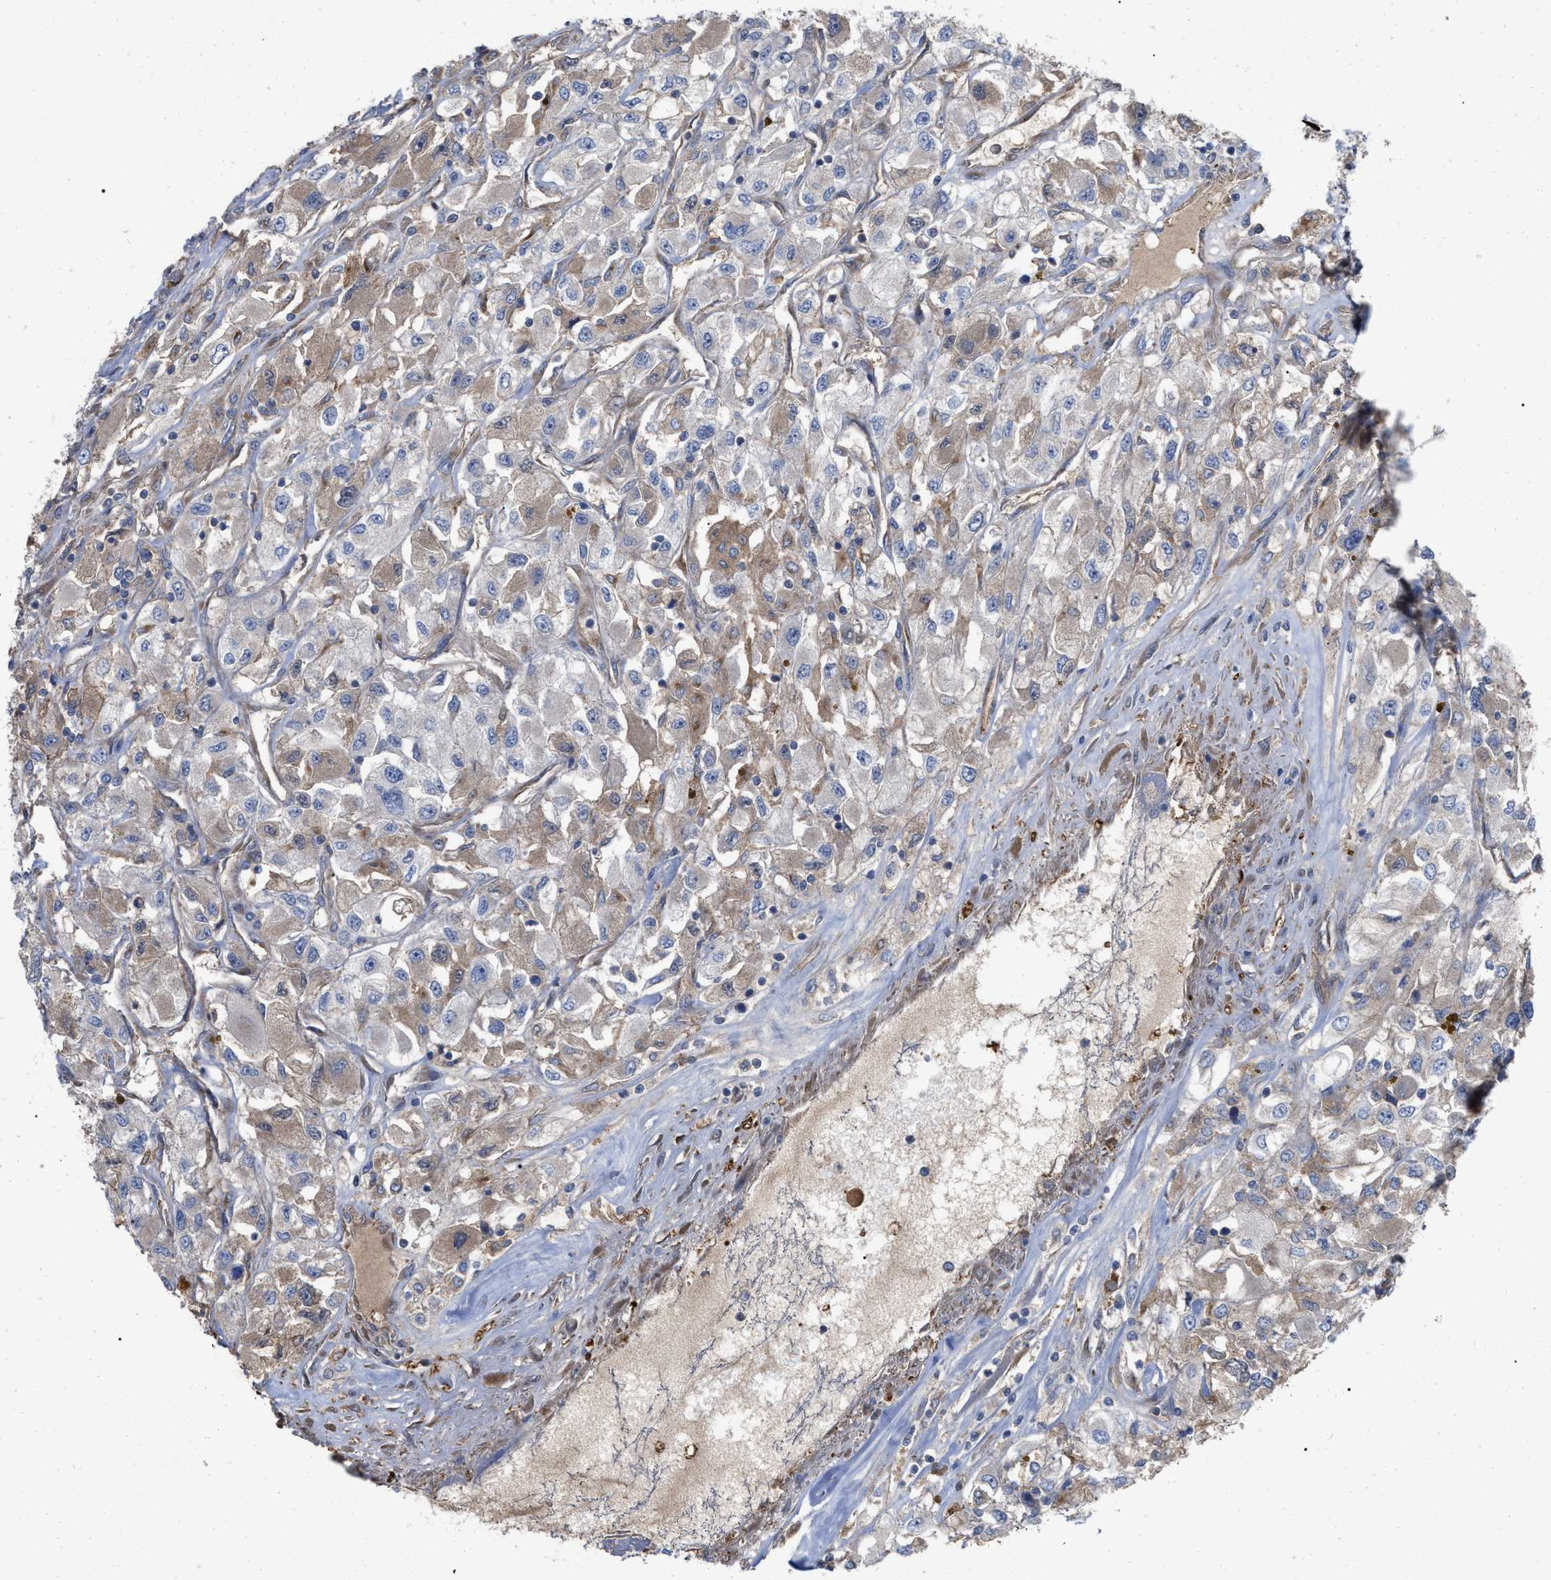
{"staining": {"intensity": "weak", "quantity": ">75%", "location": "cytoplasmic/membranous"}, "tissue": "renal cancer", "cell_type": "Tumor cells", "image_type": "cancer", "snomed": [{"axis": "morphology", "description": "Adenocarcinoma, NOS"}, {"axis": "topography", "description": "Kidney"}], "caption": "This photomicrograph shows immunohistochemistry staining of adenocarcinoma (renal), with low weak cytoplasmic/membranous expression in approximately >75% of tumor cells.", "gene": "RABEP1", "patient": {"sex": "female", "age": 52}}